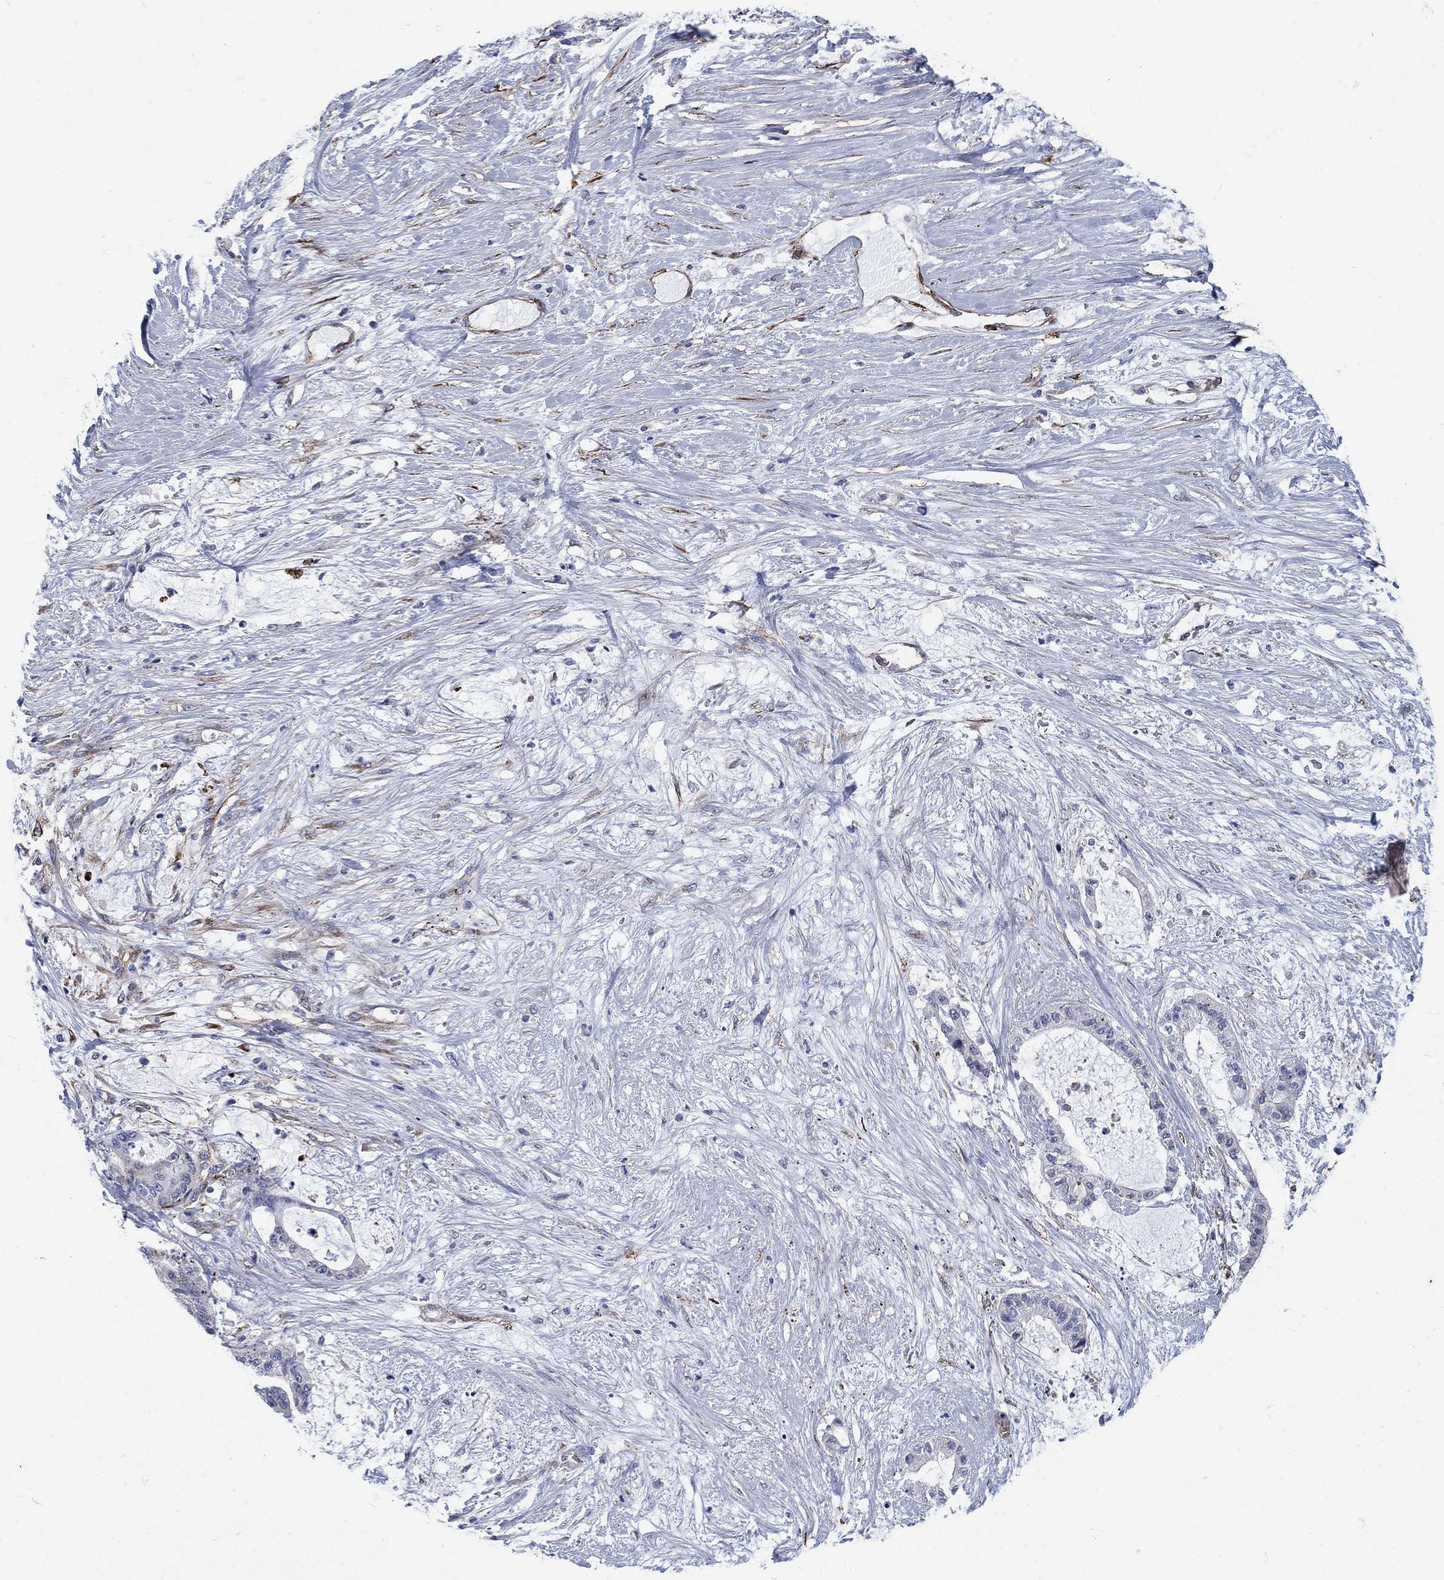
{"staining": {"intensity": "moderate", "quantity": "25%-75%", "location": "cytoplasmic/membranous"}, "tissue": "liver cancer", "cell_type": "Tumor cells", "image_type": "cancer", "snomed": [{"axis": "morphology", "description": "Normal tissue, NOS"}, {"axis": "morphology", "description": "Cholangiocarcinoma"}, {"axis": "topography", "description": "Liver"}, {"axis": "topography", "description": "Peripheral nerve tissue"}], "caption": "Tumor cells display medium levels of moderate cytoplasmic/membranous staining in approximately 25%-75% of cells in human liver cholangiocarcinoma.", "gene": "SEPTIN8", "patient": {"sex": "female", "age": 73}}